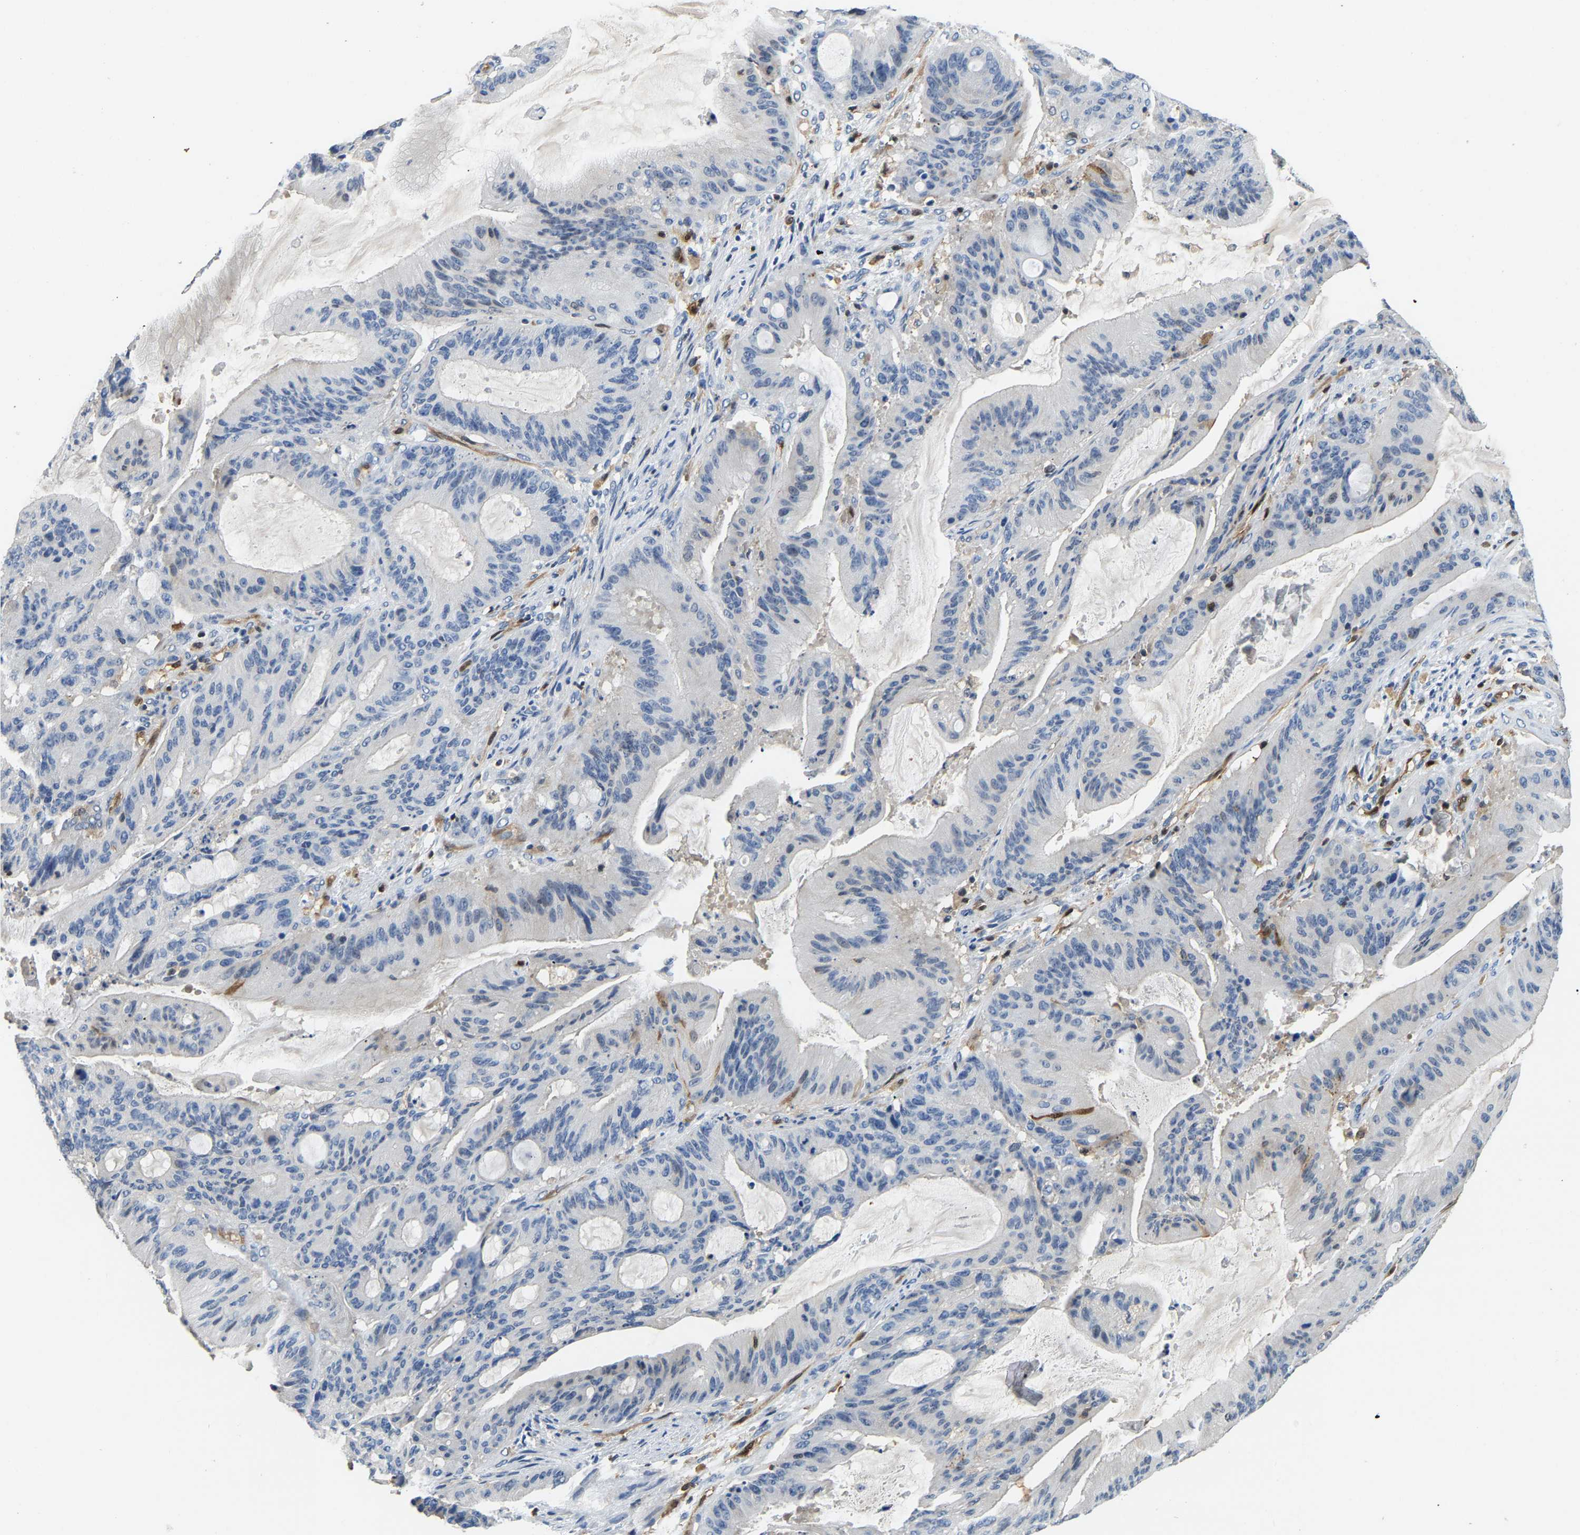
{"staining": {"intensity": "negative", "quantity": "none", "location": "none"}, "tissue": "liver cancer", "cell_type": "Tumor cells", "image_type": "cancer", "snomed": [{"axis": "morphology", "description": "Normal tissue, NOS"}, {"axis": "morphology", "description": "Cholangiocarcinoma"}, {"axis": "topography", "description": "Liver"}, {"axis": "topography", "description": "Peripheral nerve tissue"}], "caption": "The photomicrograph reveals no significant staining in tumor cells of liver cancer.", "gene": "GIMAP7", "patient": {"sex": "female", "age": 73}}